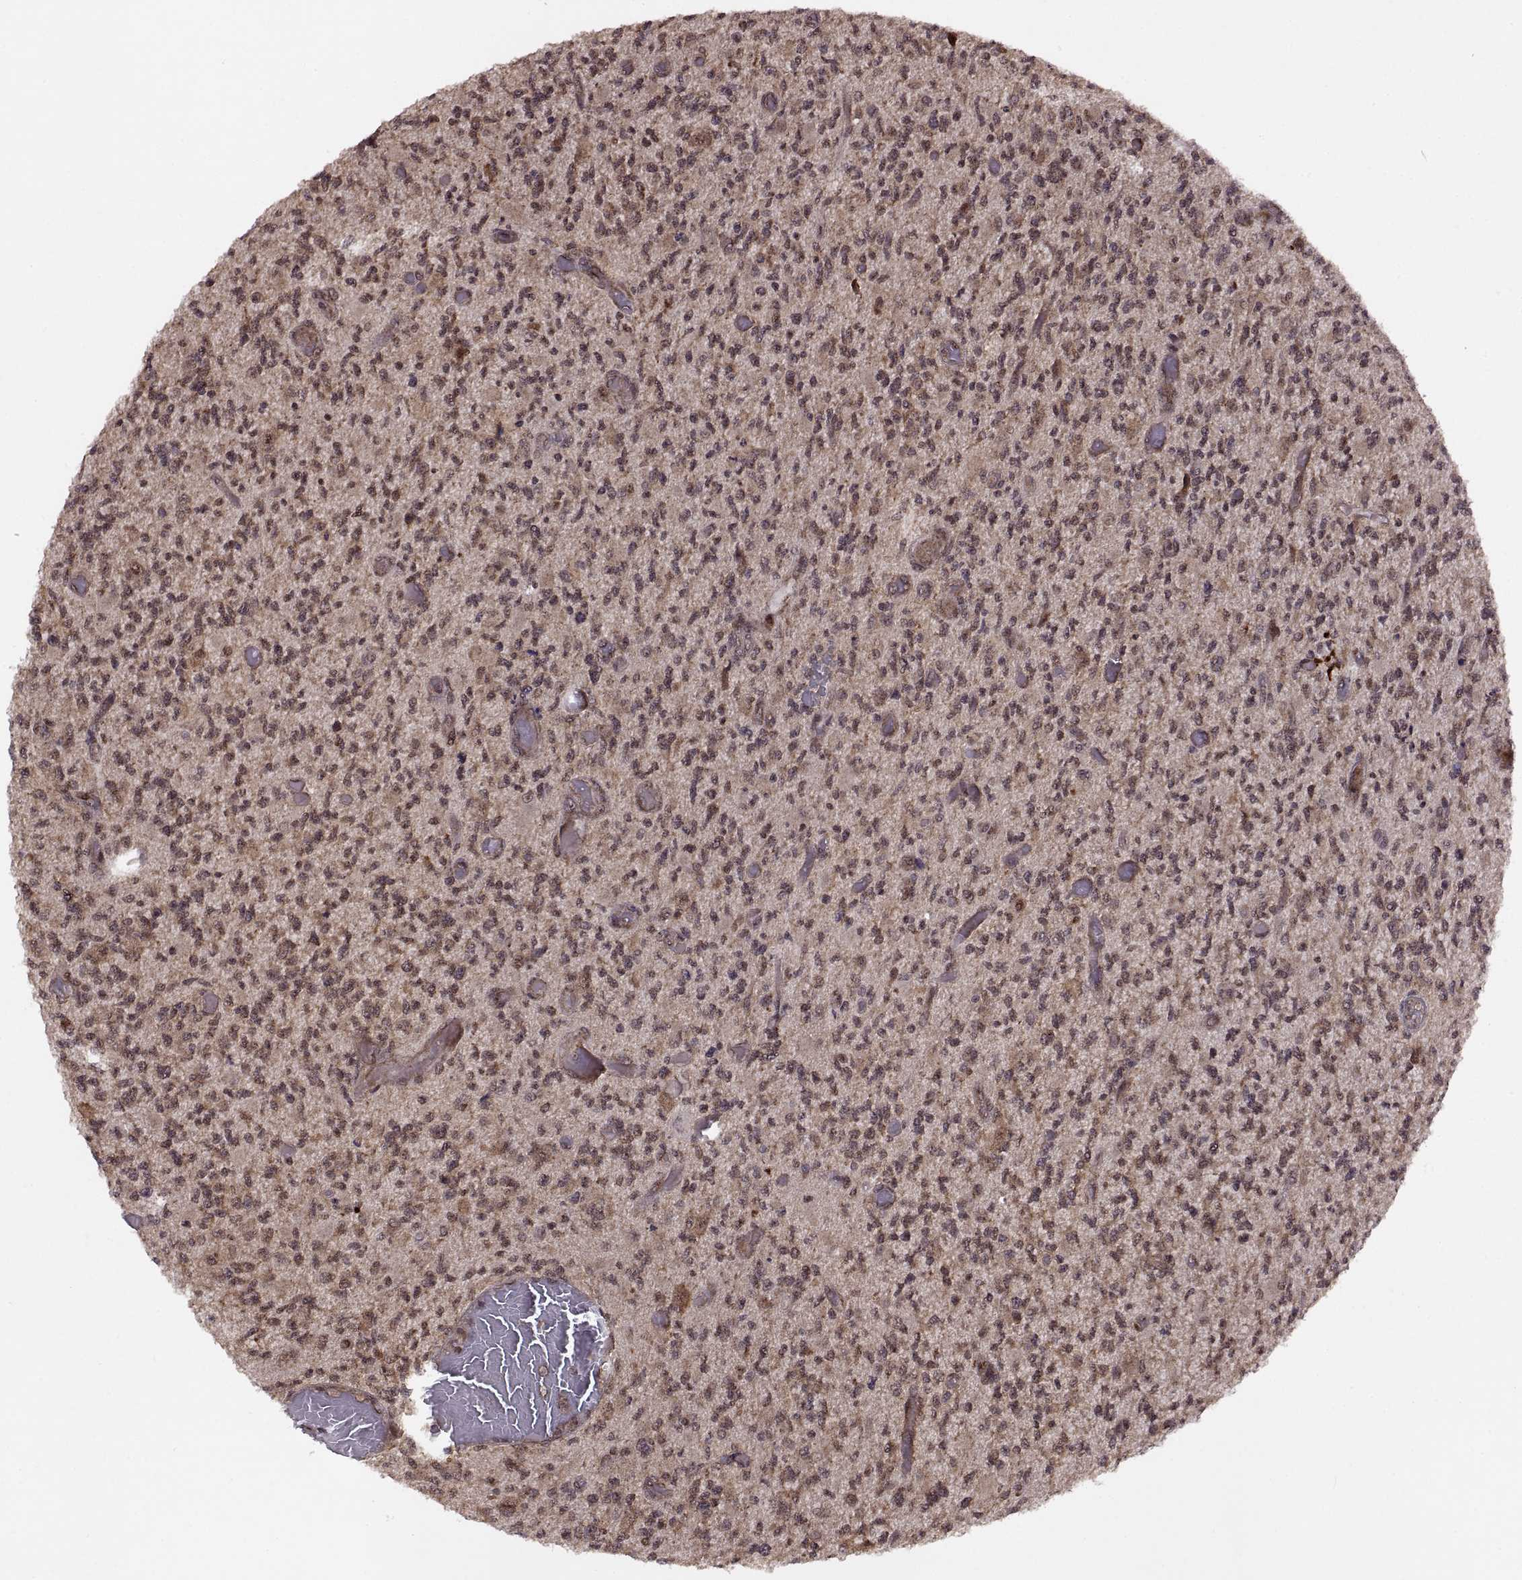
{"staining": {"intensity": "weak", "quantity": ">75%", "location": "cytoplasmic/membranous,nuclear"}, "tissue": "glioma", "cell_type": "Tumor cells", "image_type": "cancer", "snomed": [{"axis": "morphology", "description": "Glioma, malignant, High grade"}, {"axis": "topography", "description": "Brain"}], "caption": "This histopathology image reveals immunohistochemistry staining of high-grade glioma (malignant), with low weak cytoplasmic/membranous and nuclear staining in approximately >75% of tumor cells.", "gene": "PTOV1", "patient": {"sex": "female", "age": 63}}